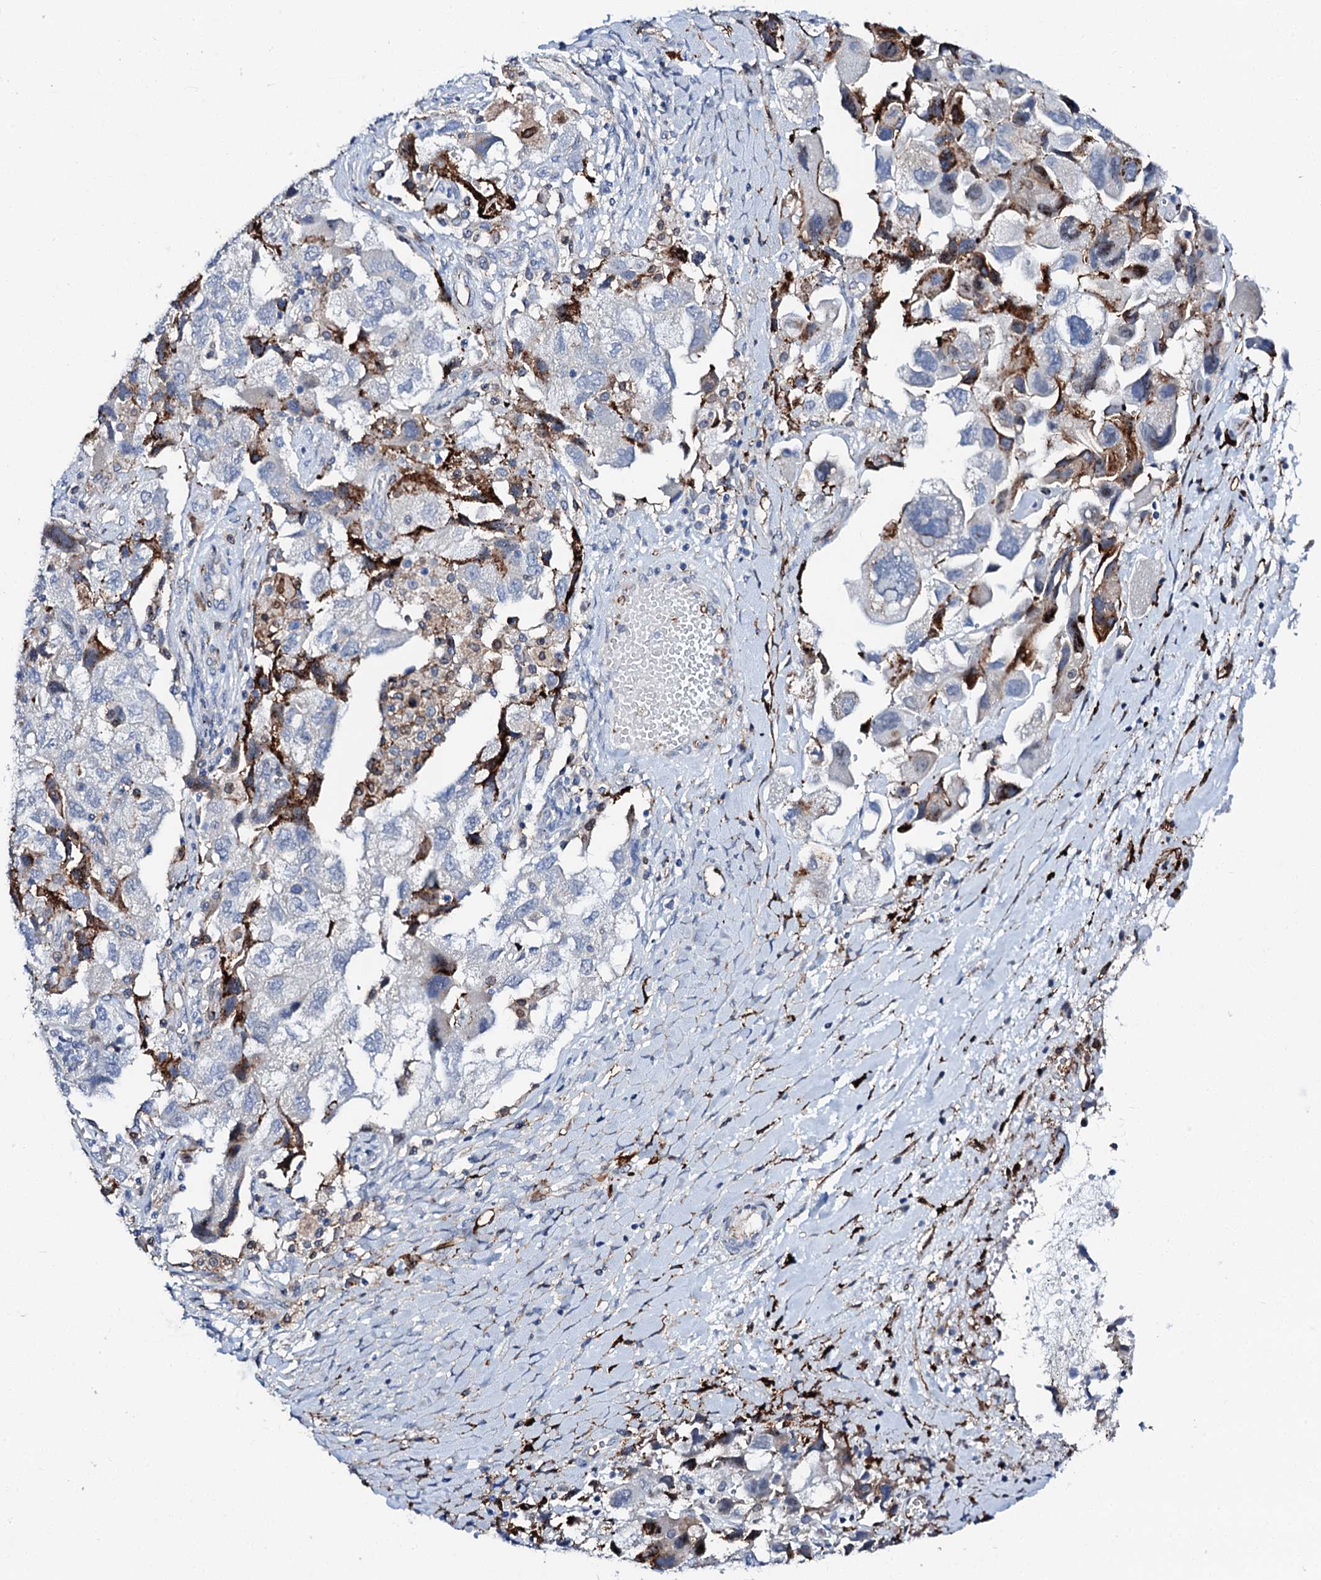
{"staining": {"intensity": "moderate", "quantity": "<25%", "location": "cytoplasmic/membranous"}, "tissue": "ovarian cancer", "cell_type": "Tumor cells", "image_type": "cancer", "snomed": [{"axis": "morphology", "description": "Carcinoma, NOS"}, {"axis": "morphology", "description": "Cystadenocarcinoma, serous, NOS"}, {"axis": "topography", "description": "Ovary"}], "caption": "DAB (3,3'-diaminobenzidine) immunohistochemical staining of human serous cystadenocarcinoma (ovarian) reveals moderate cytoplasmic/membranous protein staining in approximately <25% of tumor cells.", "gene": "MED13L", "patient": {"sex": "female", "age": 69}}